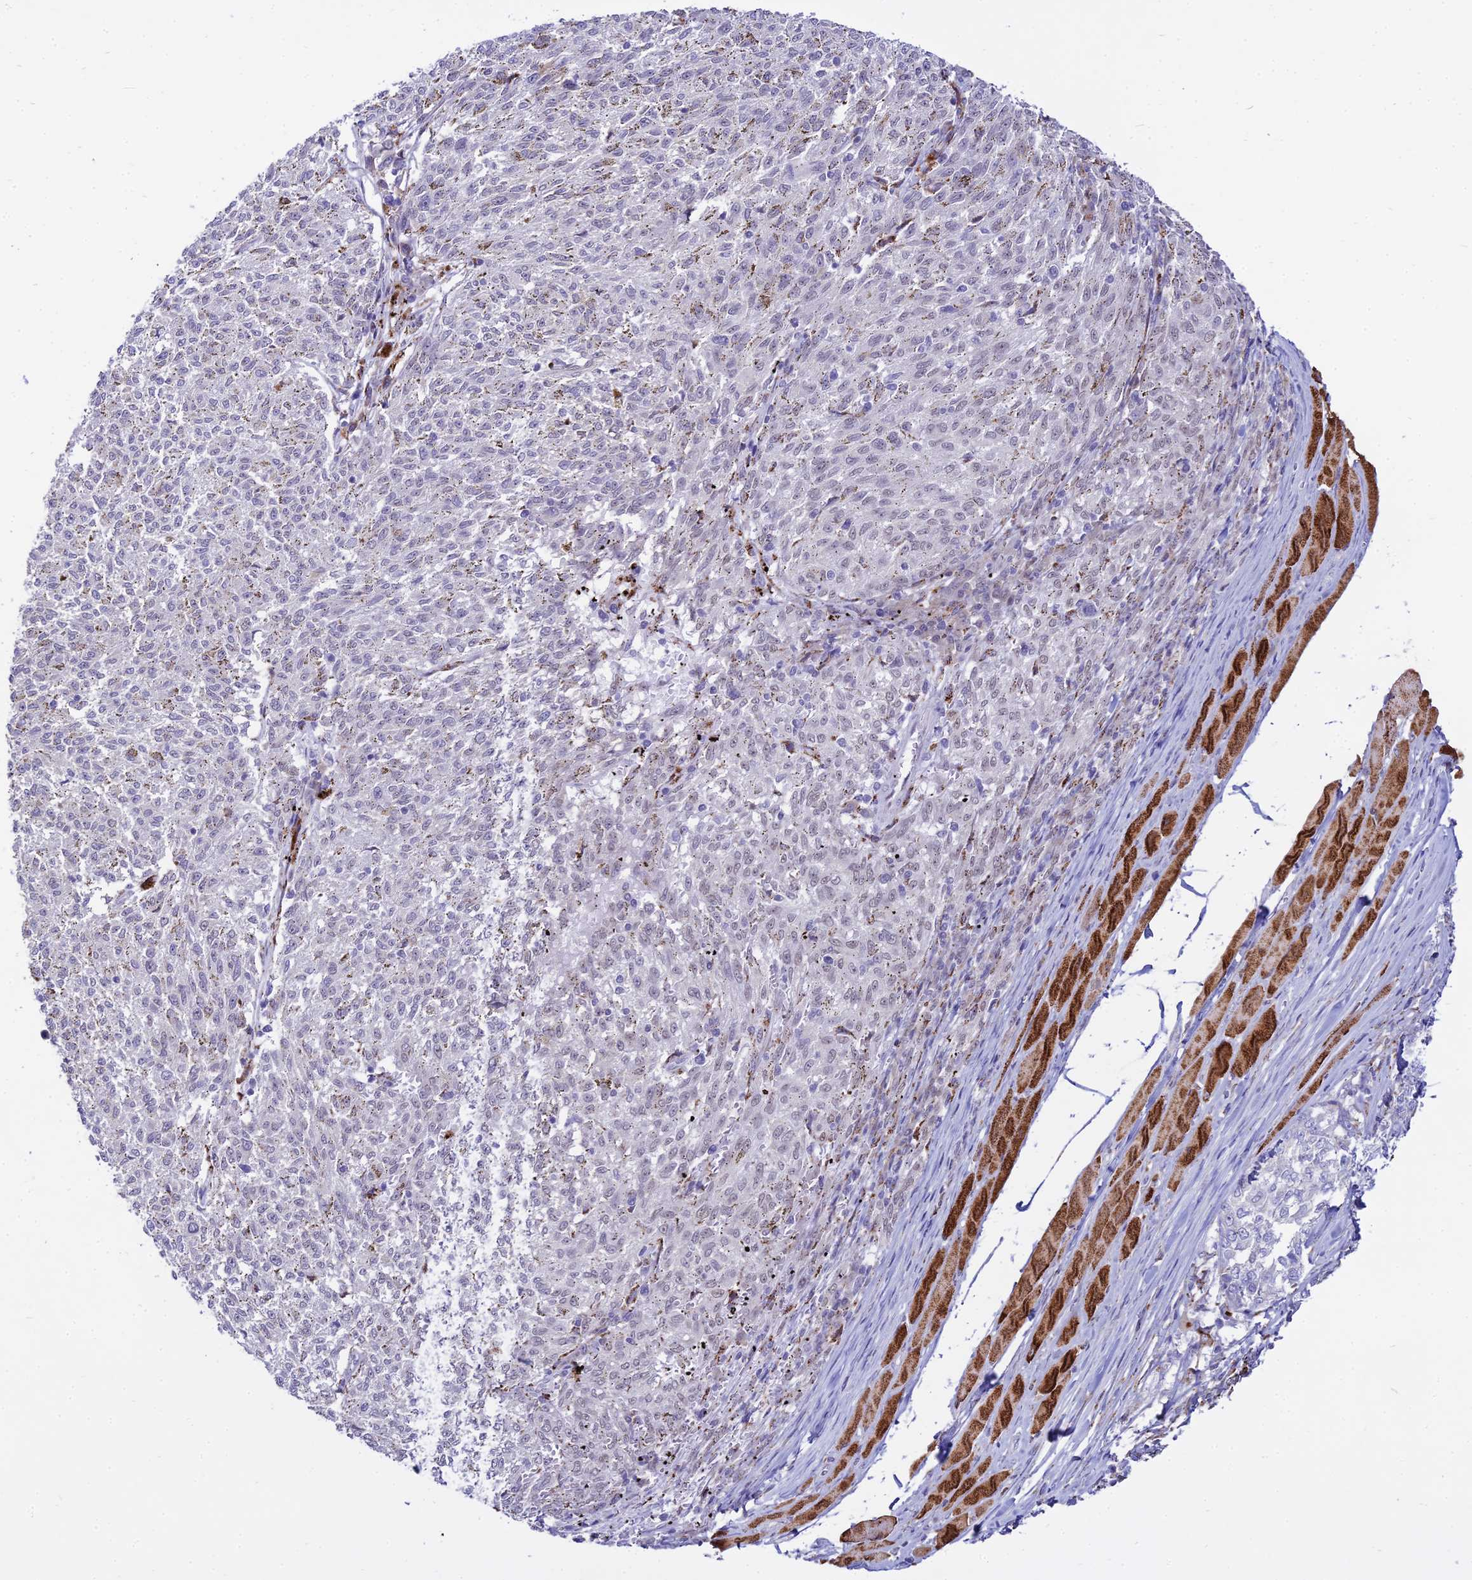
{"staining": {"intensity": "weak", "quantity": "25%-75%", "location": "nuclear"}, "tissue": "melanoma", "cell_type": "Tumor cells", "image_type": "cancer", "snomed": [{"axis": "morphology", "description": "Malignant melanoma, NOS"}, {"axis": "topography", "description": "Skin"}], "caption": "Human malignant melanoma stained for a protein (brown) demonstrates weak nuclear positive staining in approximately 25%-75% of tumor cells.", "gene": "C6orf163", "patient": {"sex": "female", "age": 72}}